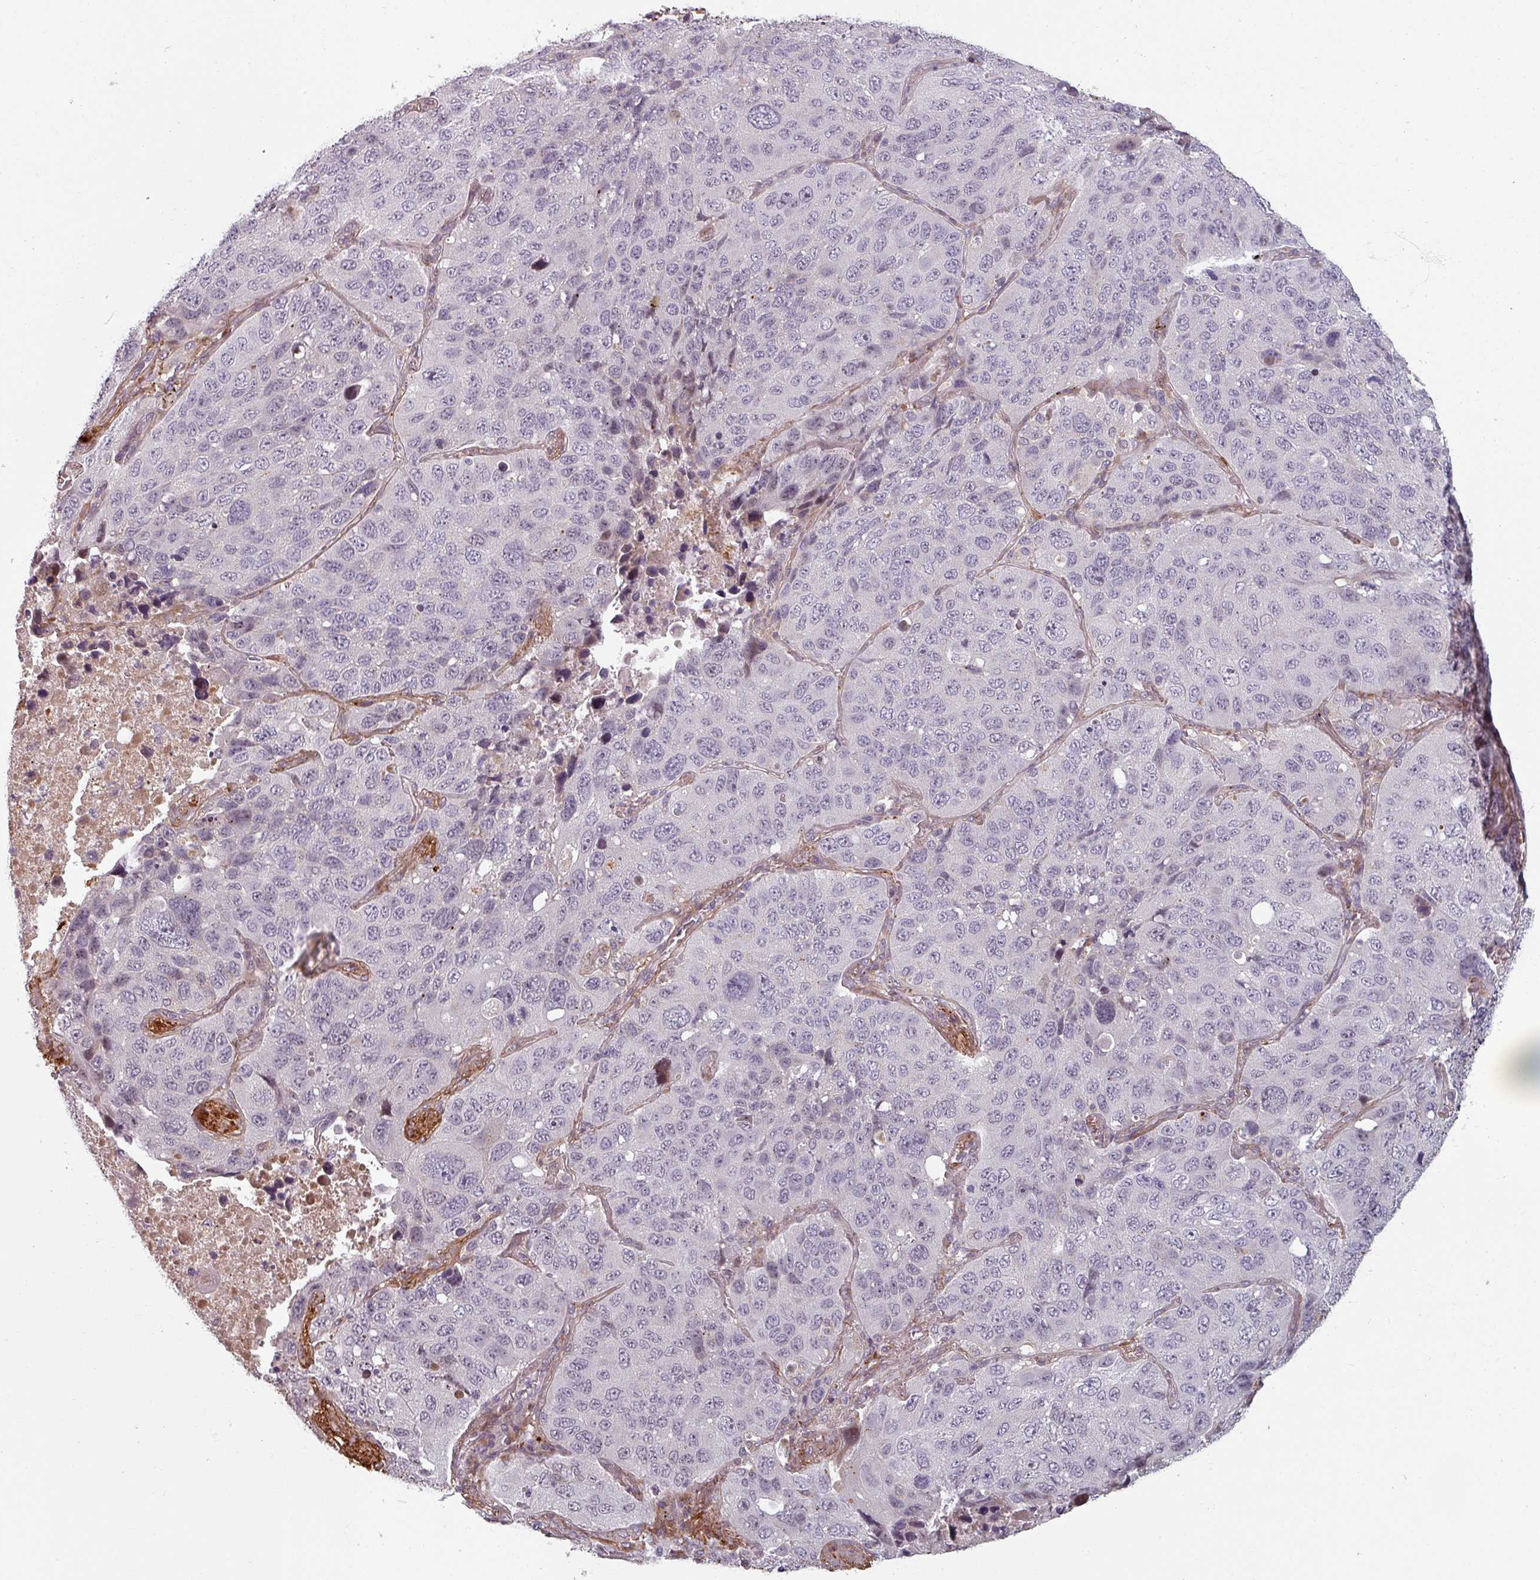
{"staining": {"intensity": "negative", "quantity": "none", "location": "none"}, "tissue": "lung cancer", "cell_type": "Tumor cells", "image_type": "cancer", "snomed": [{"axis": "morphology", "description": "Squamous cell carcinoma, NOS"}, {"axis": "topography", "description": "Lung"}], "caption": "Immunohistochemical staining of lung cancer reveals no significant positivity in tumor cells. Brightfield microscopy of IHC stained with DAB (3,3'-diaminobenzidine) (brown) and hematoxylin (blue), captured at high magnification.", "gene": "CYB5RL", "patient": {"sex": "male", "age": 60}}